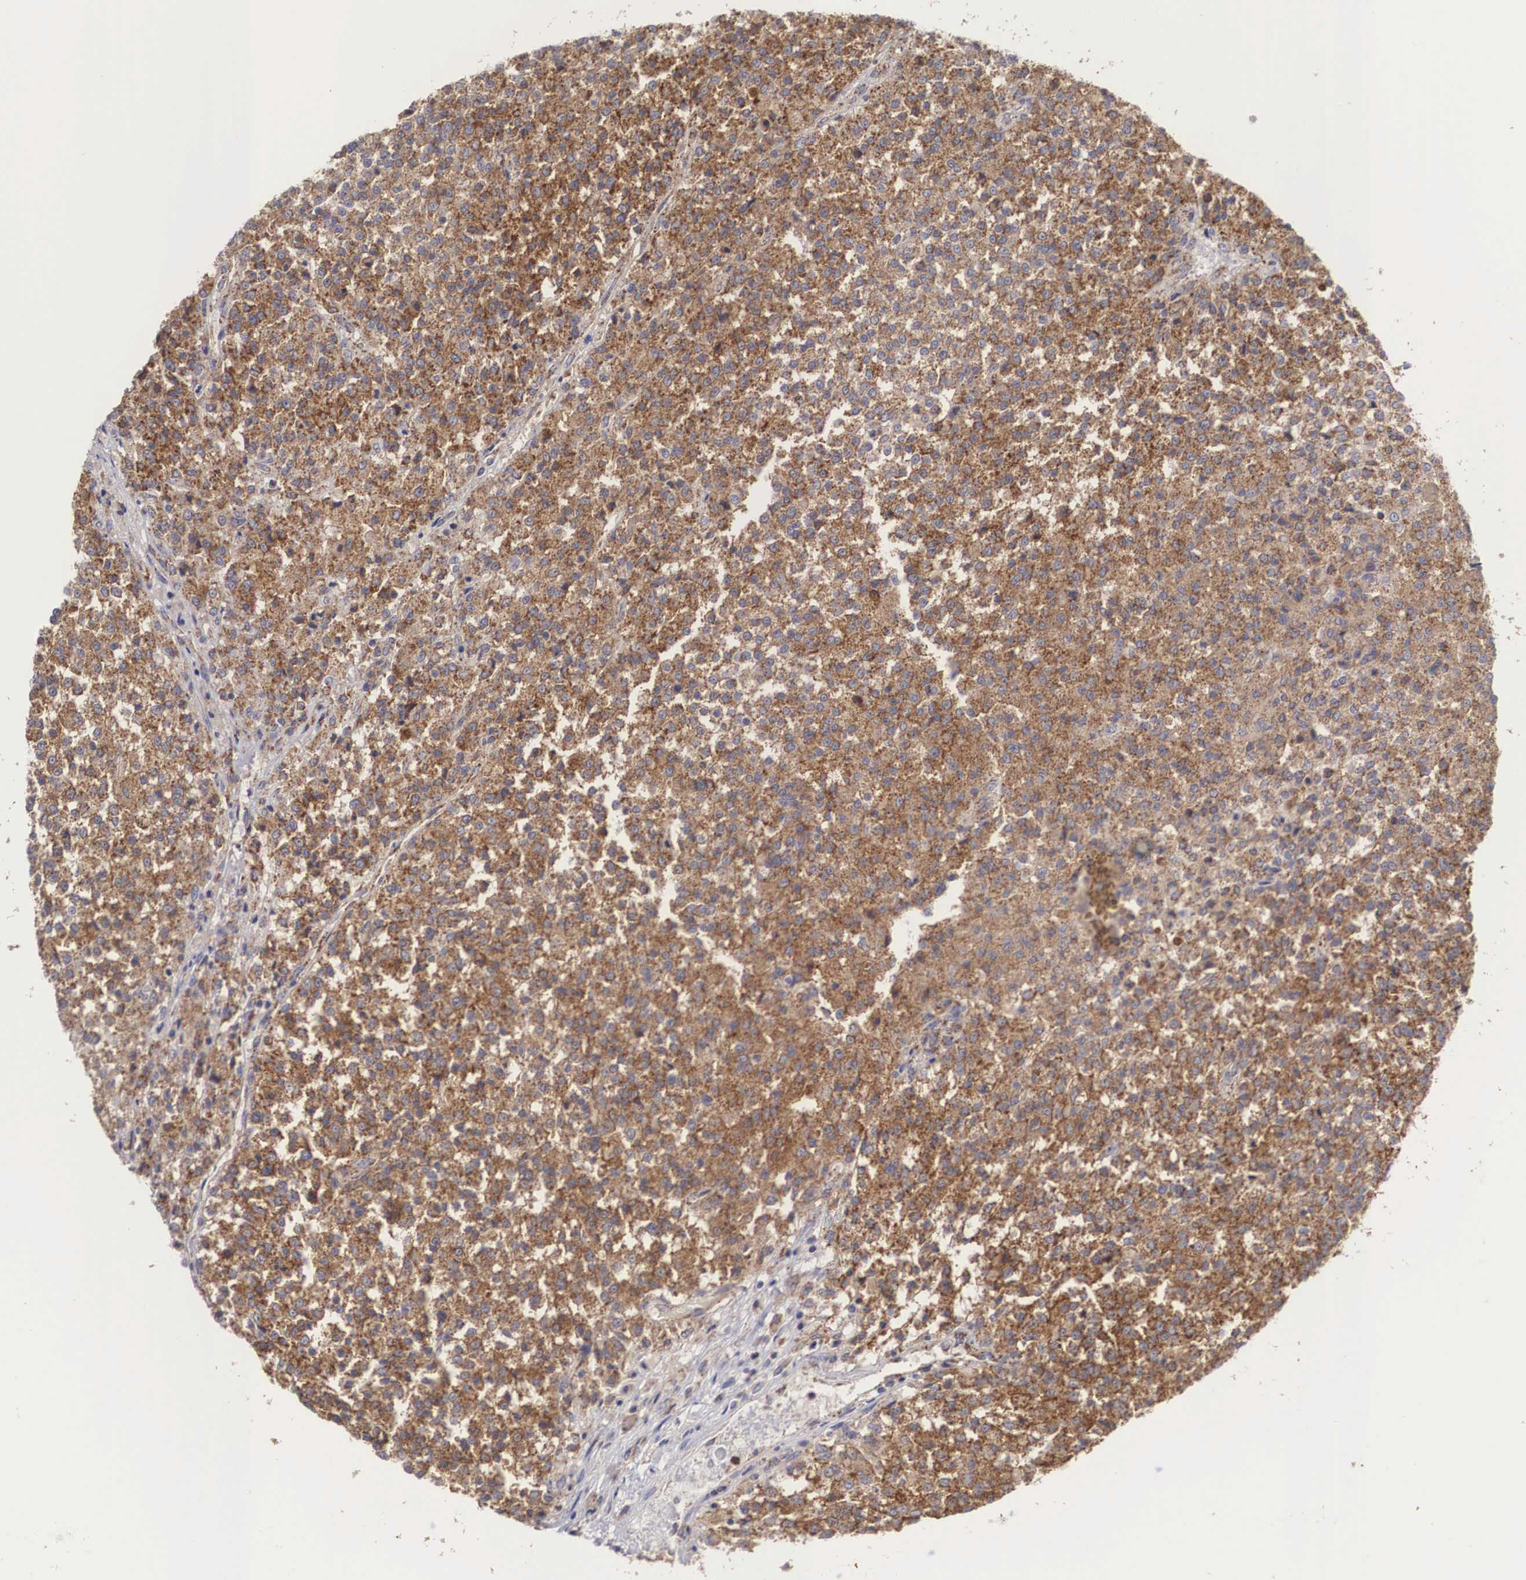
{"staining": {"intensity": "strong", "quantity": ">75%", "location": "cytoplasmic/membranous"}, "tissue": "testis cancer", "cell_type": "Tumor cells", "image_type": "cancer", "snomed": [{"axis": "morphology", "description": "Seminoma, NOS"}, {"axis": "topography", "description": "Testis"}], "caption": "Brown immunohistochemical staining in human seminoma (testis) exhibits strong cytoplasmic/membranous expression in approximately >75% of tumor cells.", "gene": "XPNPEP3", "patient": {"sex": "male", "age": 59}}